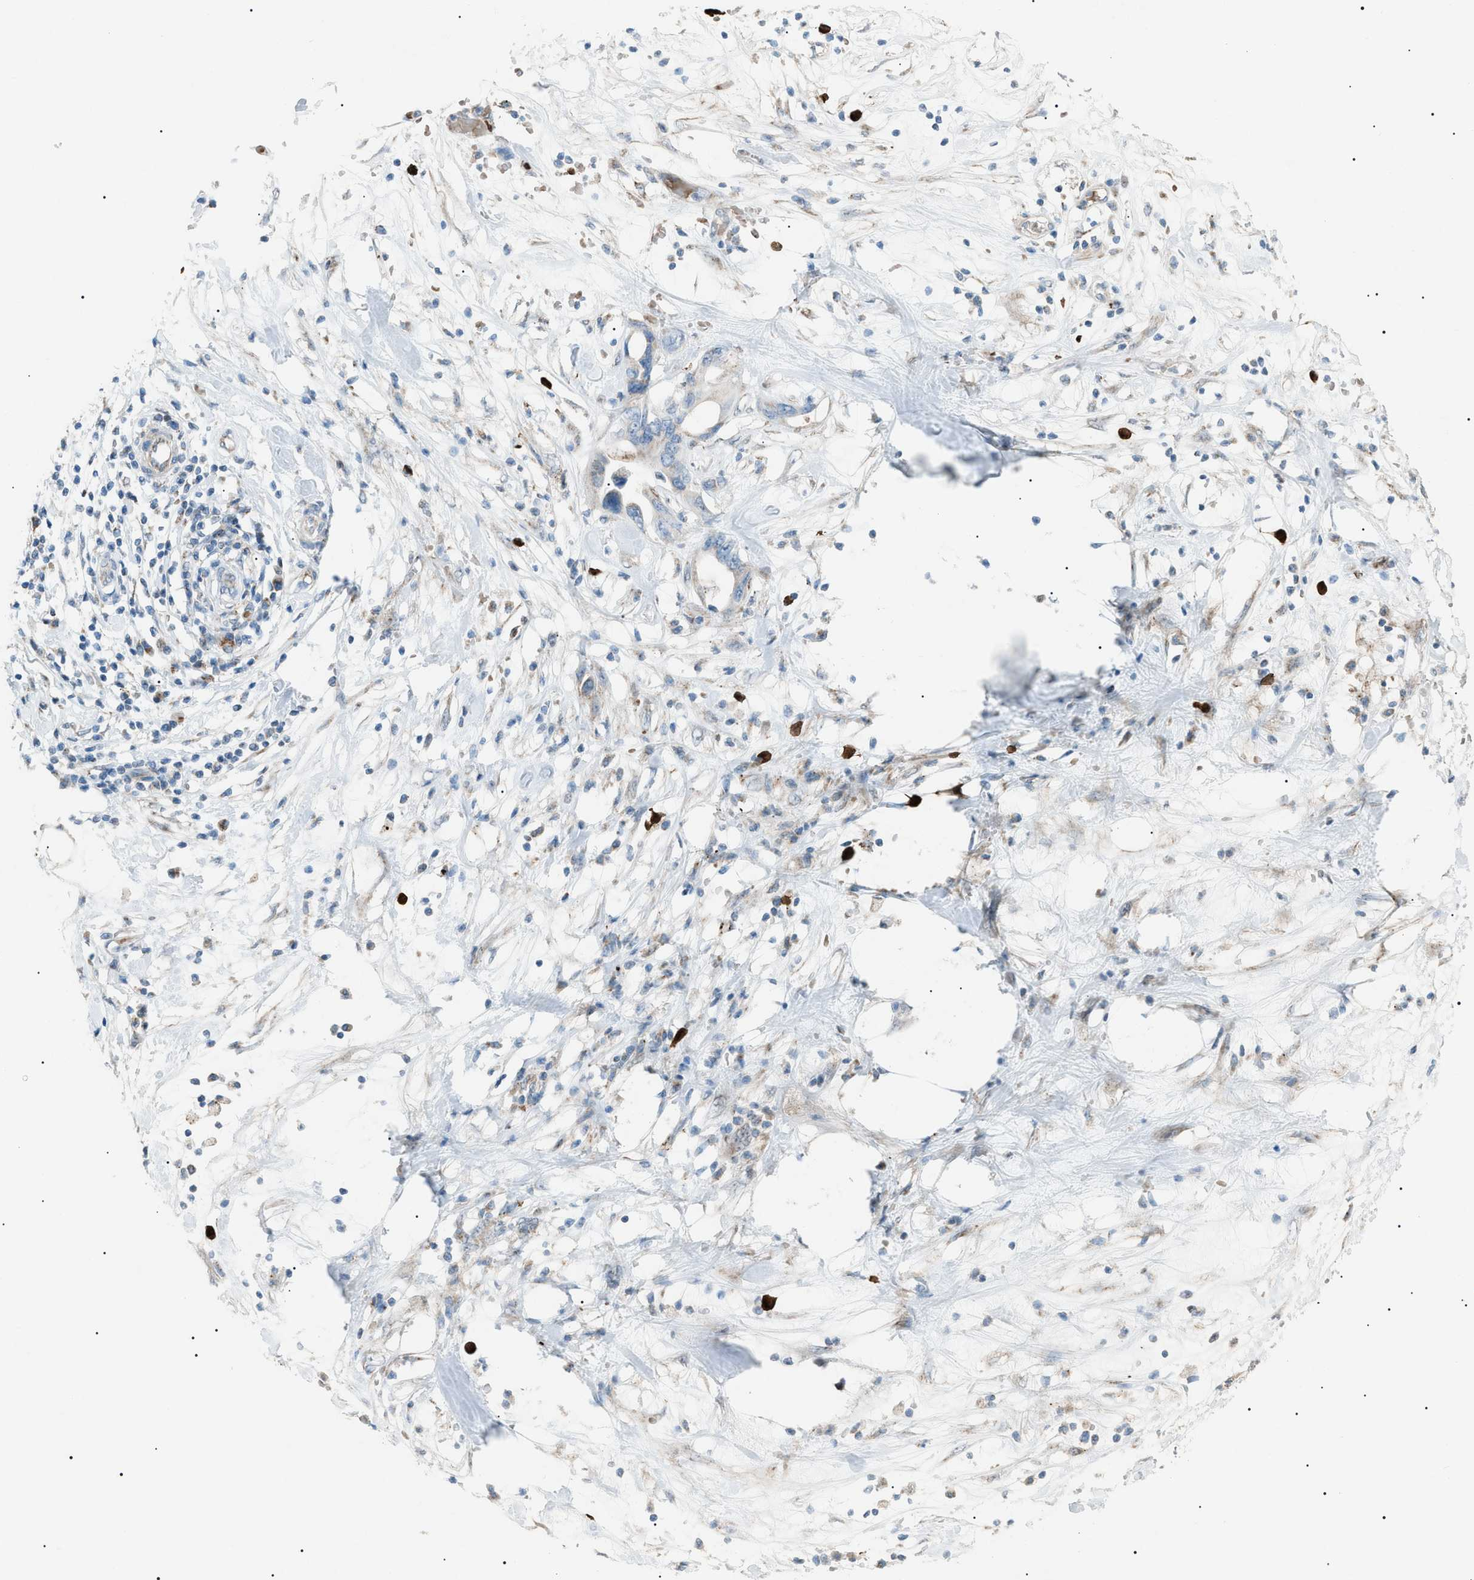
{"staining": {"intensity": "weak", "quantity": "<25%", "location": "cytoplasmic/membranous"}, "tissue": "pancreatic cancer", "cell_type": "Tumor cells", "image_type": "cancer", "snomed": [{"axis": "morphology", "description": "Adenocarcinoma, NOS"}, {"axis": "topography", "description": "Pancreas"}], "caption": "Immunohistochemical staining of pancreatic cancer (adenocarcinoma) shows no significant staining in tumor cells. The staining was performed using DAB to visualize the protein expression in brown, while the nuclei were stained in blue with hematoxylin (Magnification: 20x).", "gene": "ZNF516", "patient": {"sex": "female", "age": 57}}